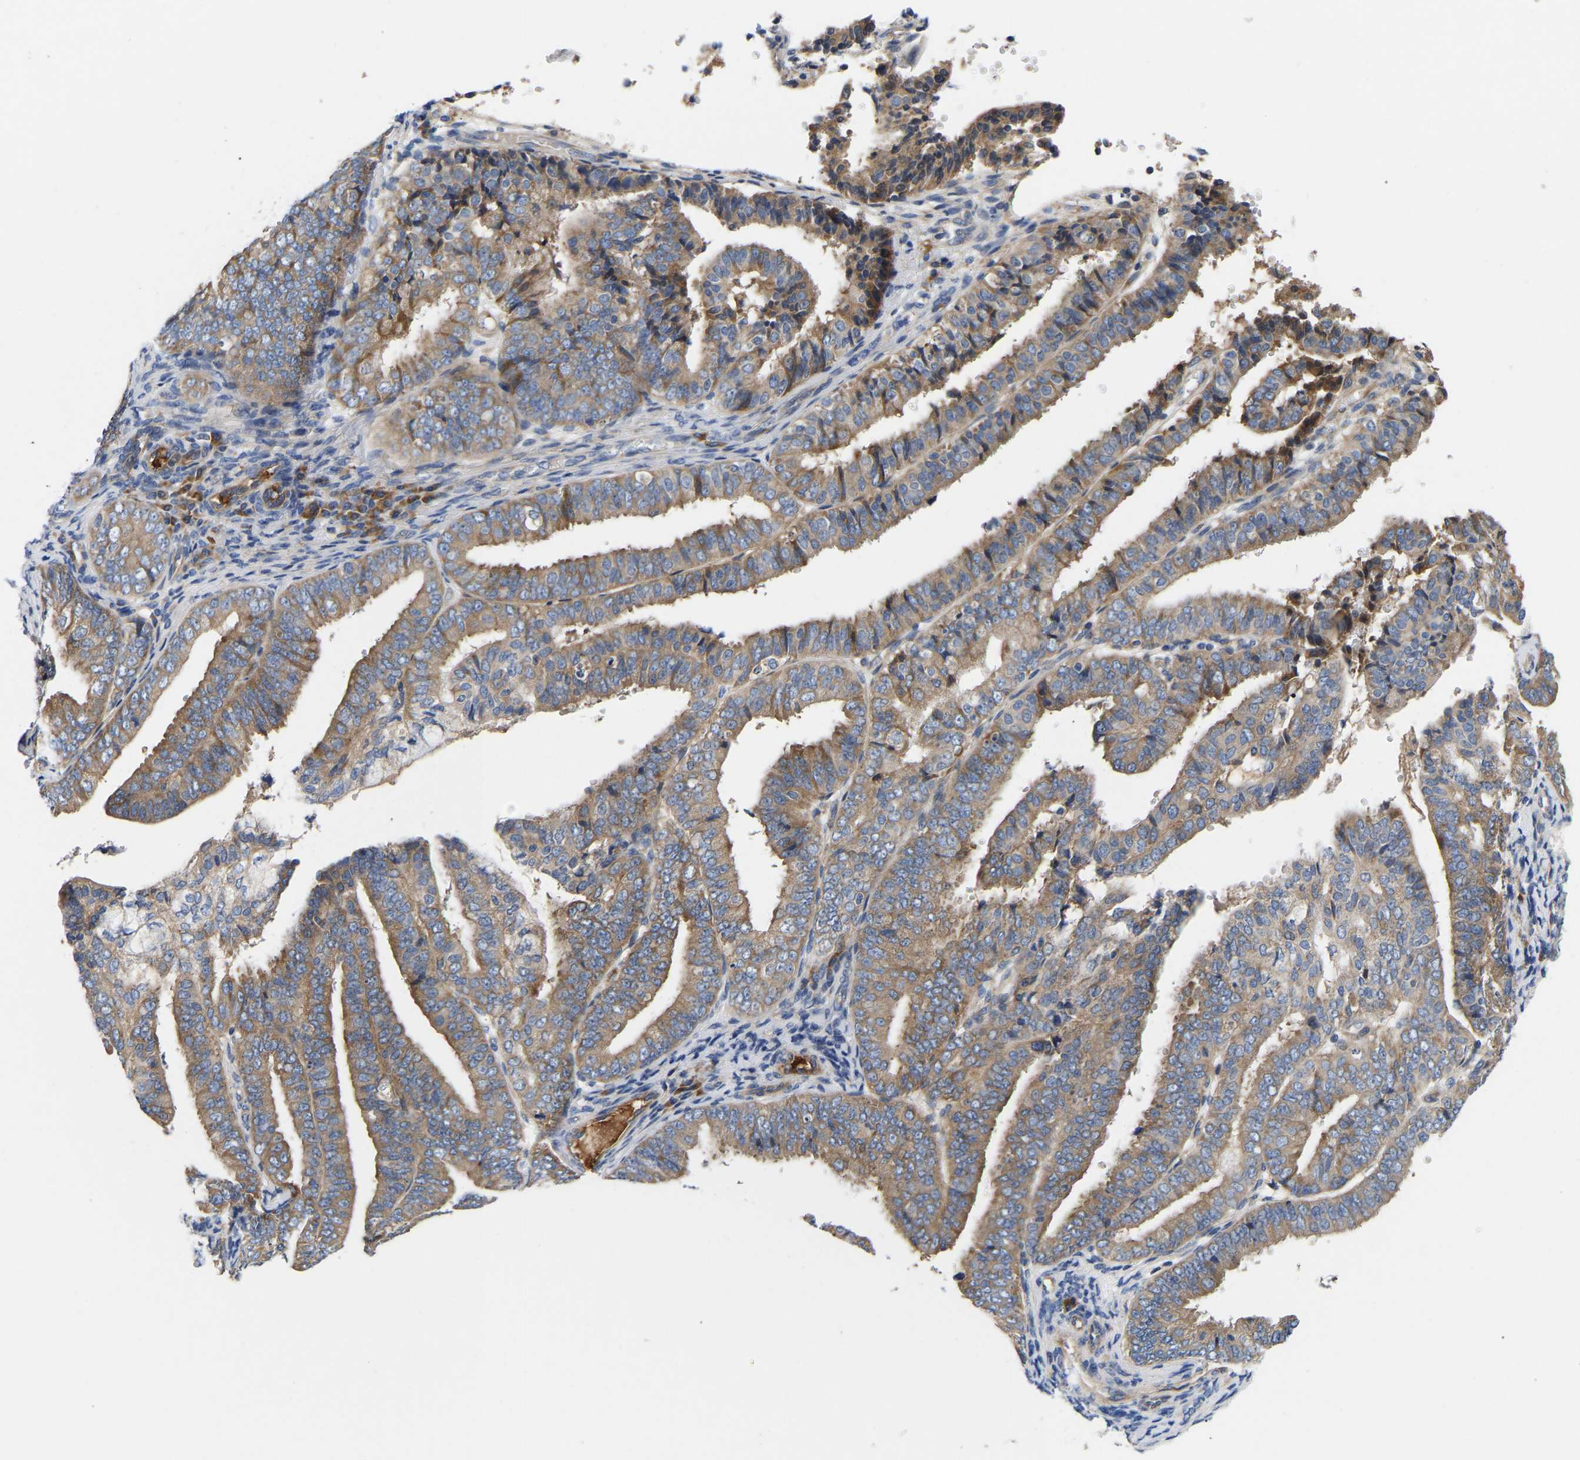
{"staining": {"intensity": "moderate", "quantity": ">75%", "location": "cytoplasmic/membranous"}, "tissue": "endometrial cancer", "cell_type": "Tumor cells", "image_type": "cancer", "snomed": [{"axis": "morphology", "description": "Adenocarcinoma, NOS"}, {"axis": "topography", "description": "Endometrium"}], "caption": "About >75% of tumor cells in endometrial cancer (adenocarcinoma) show moderate cytoplasmic/membranous protein staining as visualized by brown immunohistochemical staining.", "gene": "AIMP2", "patient": {"sex": "female", "age": 63}}